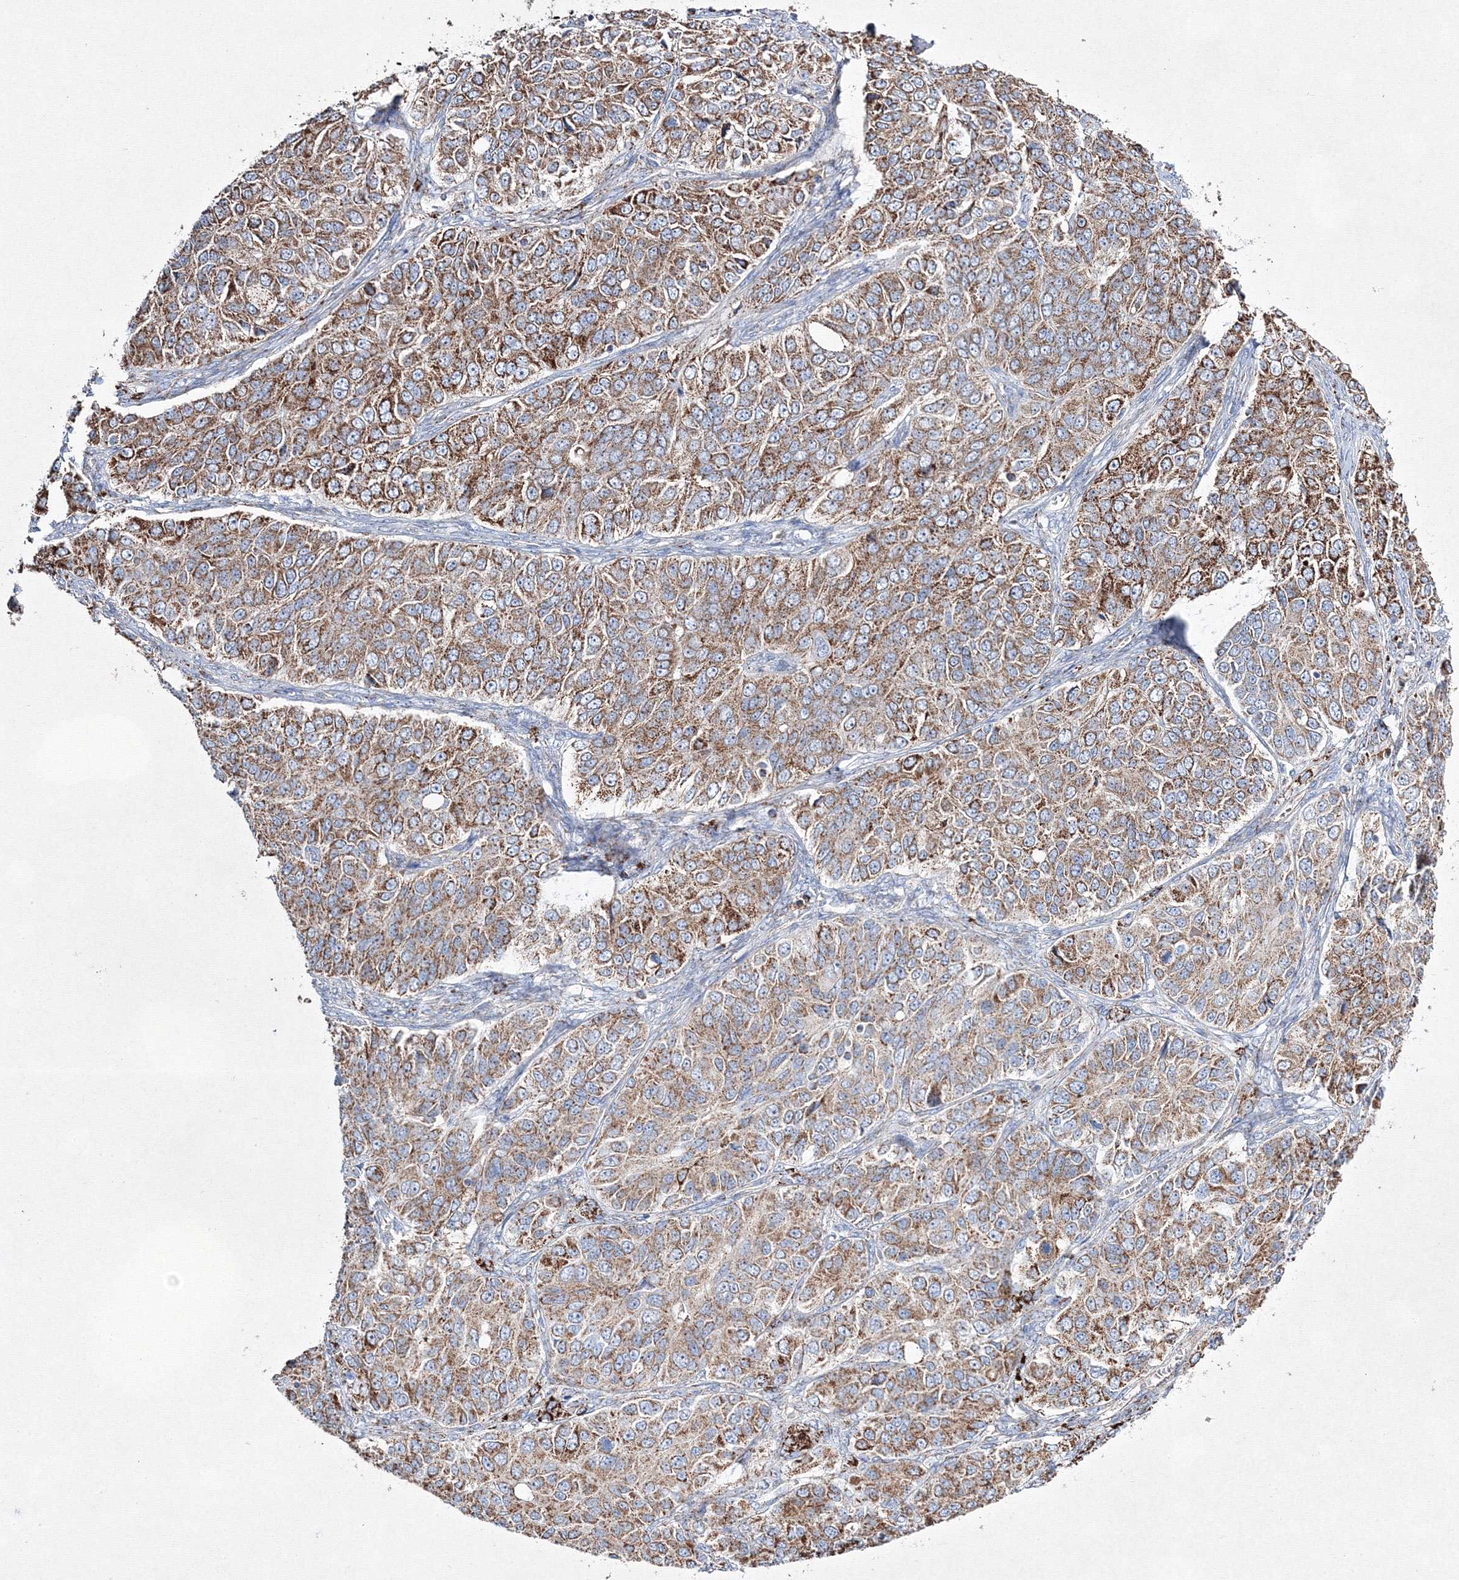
{"staining": {"intensity": "moderate", "quantity": ">75%", "location": "cytoplasmic/membranous"}, "tissue": "ovarian cancer", "cell_type": "Tumor cells", "image_type": "cancer", "snomed": [{"axis": "morphology", "description": "Carcinoma, endometroid"}, {"axis": "topography", "description": "Ovary"}], "caption": "A high-resolution histopathology image shows immunohistochemistry (IHC) staining of ovarian endometroid carcinoma, which shows moderate cytoplasmic/membranous expression in approximately >75% of tumor cells.", "gene": "IGSF9", "patient": {"sex": "female", "age": 51}}